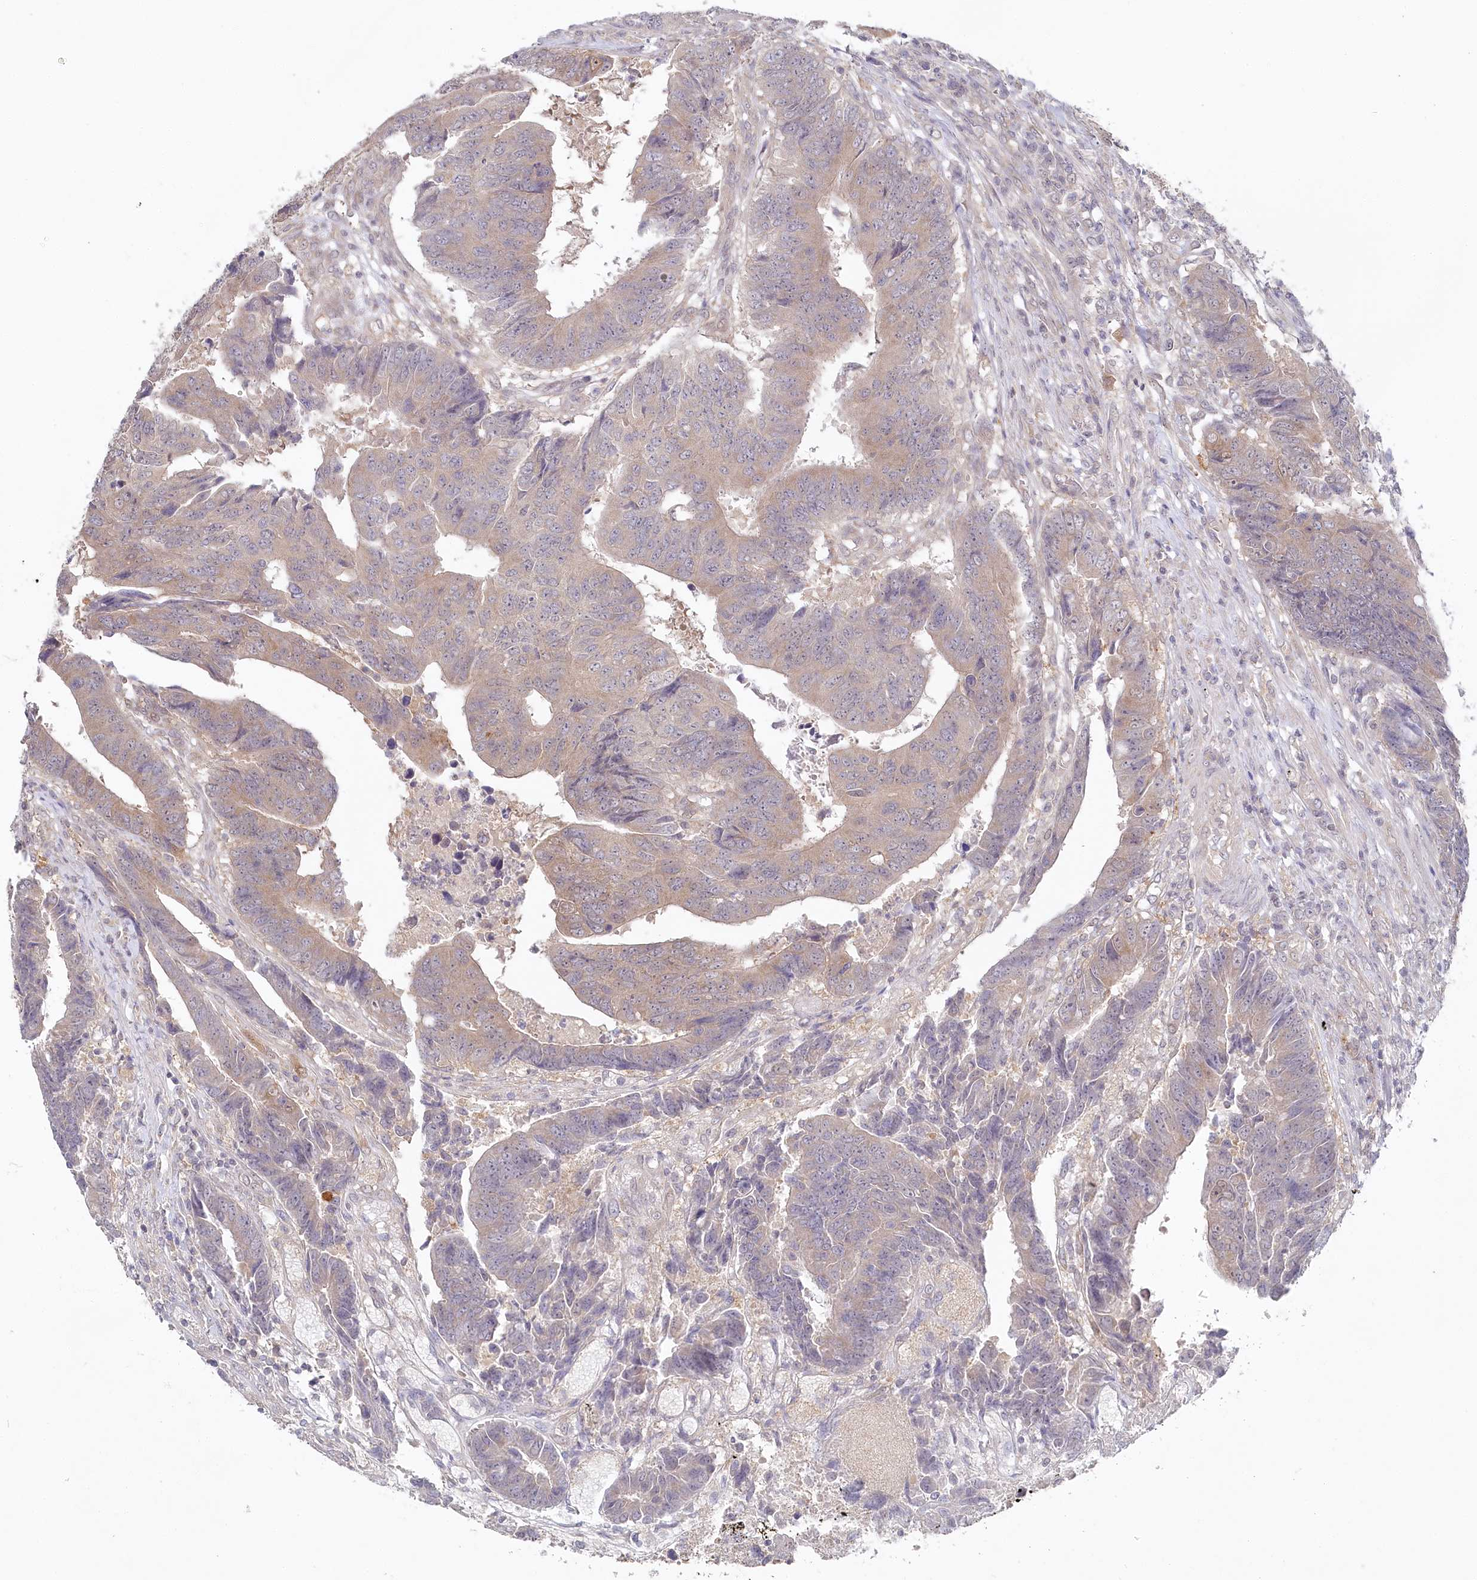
{"staining": {"intensity": "weak", "quantity": "<25%", "location": "cytoplasmic/membranous"}, "tissue": "colorectal cancer", "cell_type": "Tumor cells", "image_type": "cancer", "snomed": [{"axis": "morphology", "description": "Adenocarcinoma, NOS"}, {"axis": "topography", "description": "Rectum"}], "caption": "High magnification brightfield microscopy of adenocarcinoma (colorectal) stained with DAB (brown) and counterstained with hematoxylin (blue): tumor cells show no significant expression.", "gene": "AAMDC", "patient": {"sex": "male", "age": 84}}